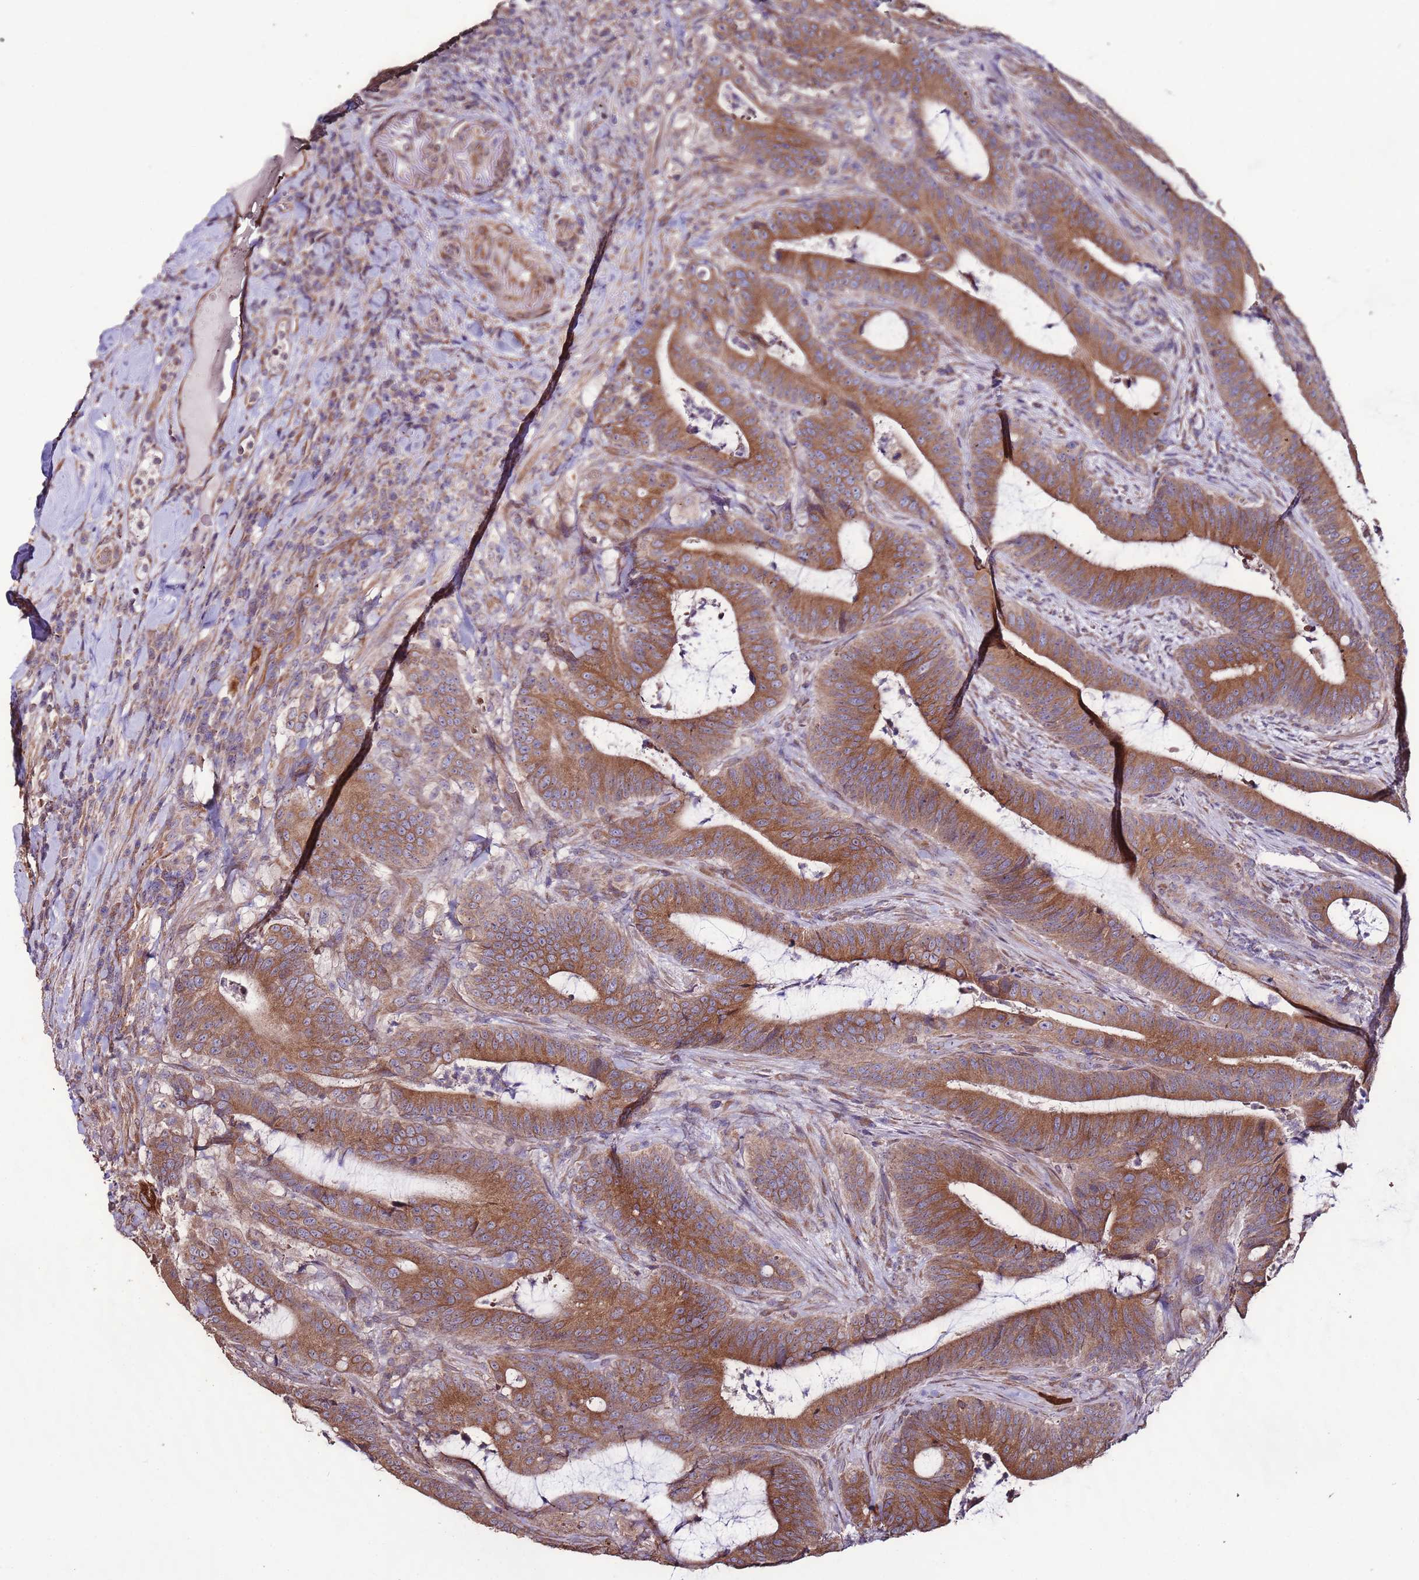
{"staining": {"intensity": "strong", "quantity": ">75%", "location": "cytoplasmic/membranous"}, "tissue": "colorectal cancer", "cell_type": "Tumor cells", "image_type": "cancer", "snomed": [{"axis": "morphology", "description": "Adenocarcinoma, NOS"}, {"axis": "topography", "description": "Colon"}], "caption": "High-power microscopy captured an immunohistochemistry histopathology image of colorectal cancer, revealing strong cytoplasmic/membranous expression in approximately >75% of tumor cells. Nuclei are stained in blue.", "gene": "SLC41A3", "patient": {"sex": "female", "age": 43}}